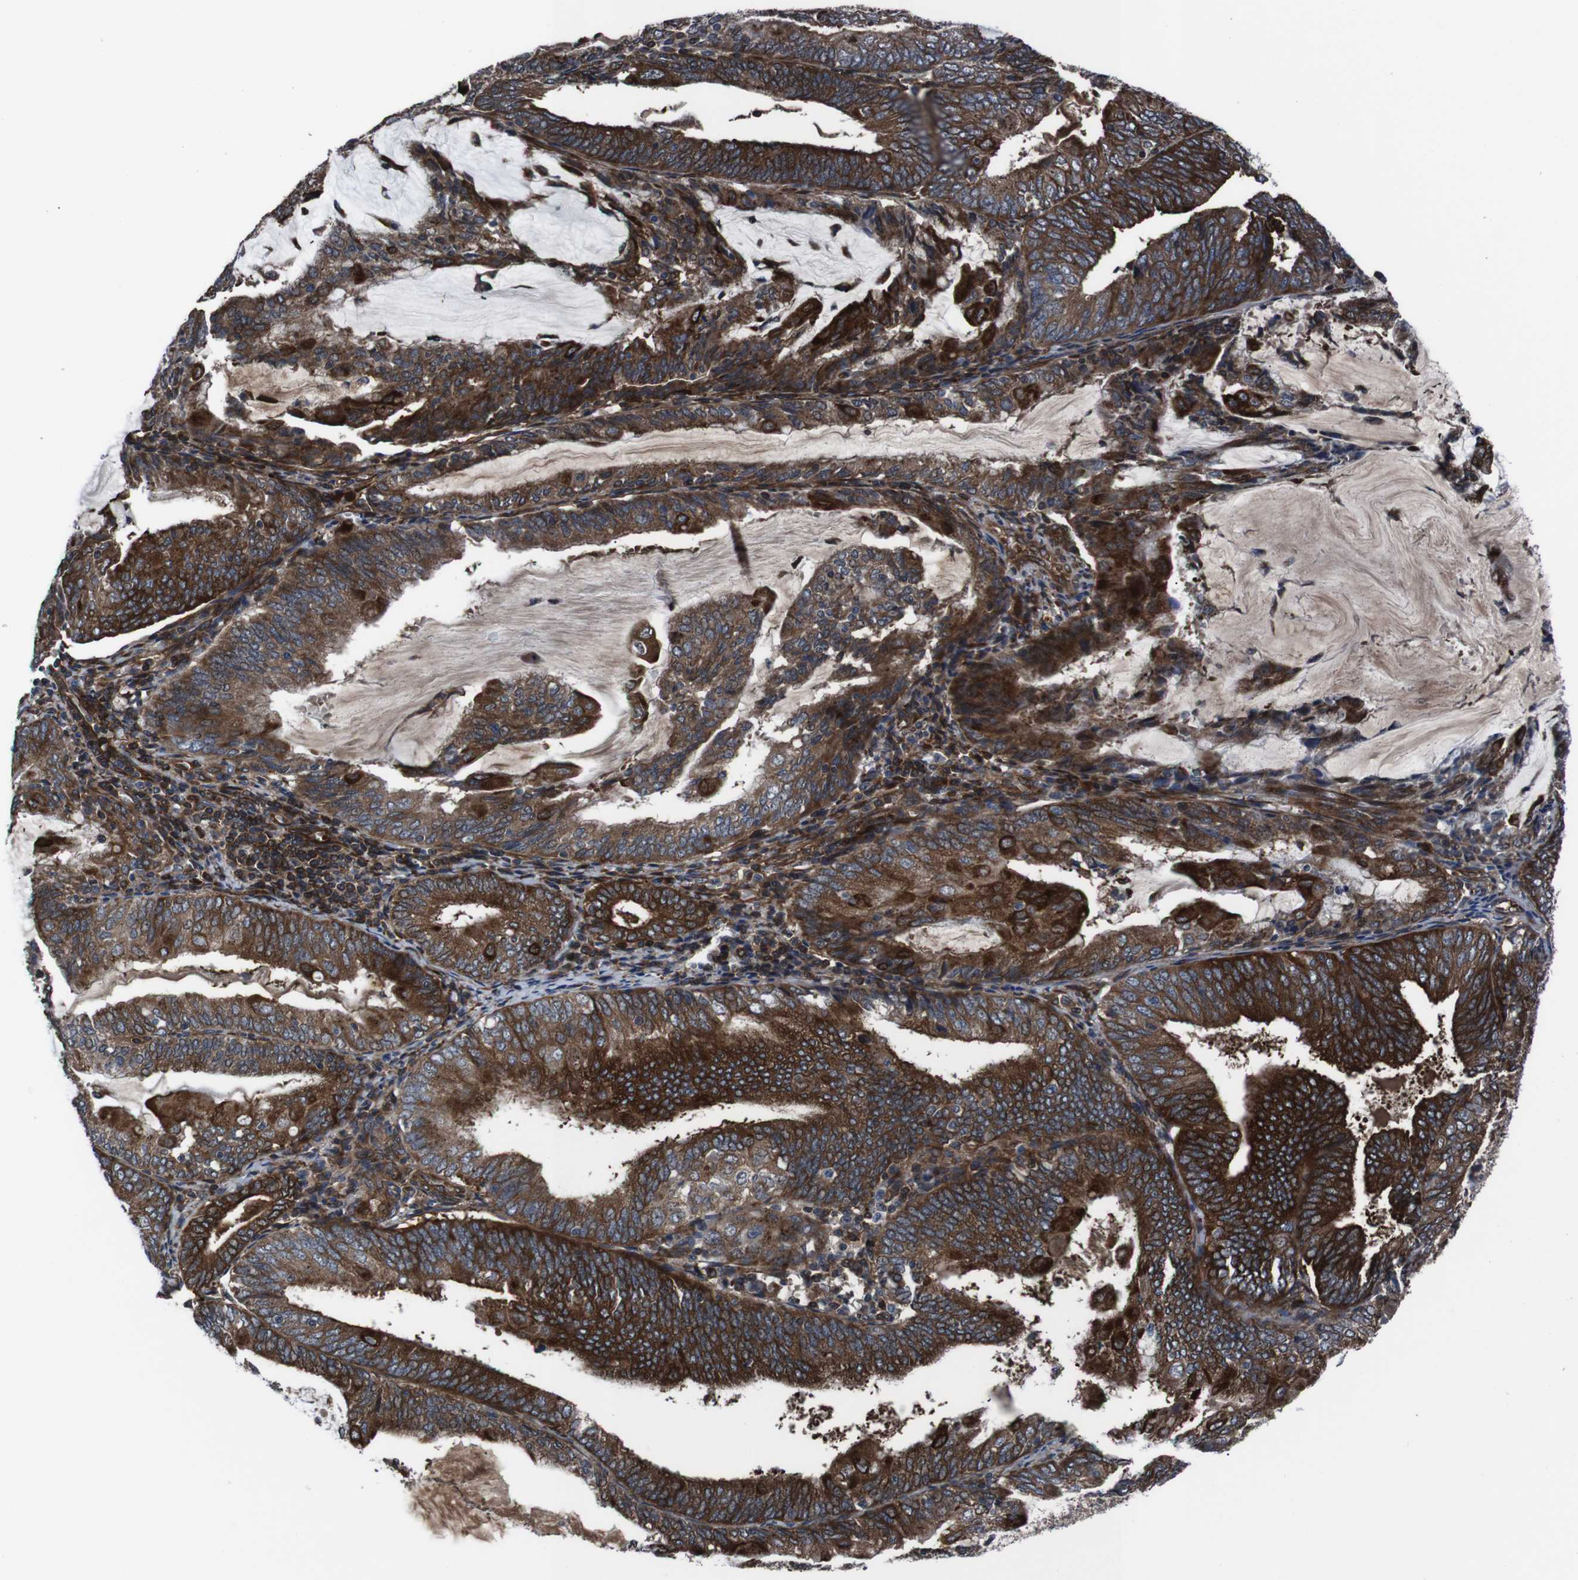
{"staining": {"intensity": "strong", "quantity": ">75%", "location": "cytoplasmic/membranous"}, "tissue": "endometrial cancer", "cell_type": "Tumor cells", "image_type": "cancer", "snomed": [{"axis": "morphology", "description": "Adenocarcinoma, NOS"}, {"axis": "topography", "description": "Endometrium"}], "caption": "Strong cytoplasmic/membranous staining for a protein is identified in approximately >75% of tumor cells of endometrial cancer (adenocarcinoma) using immunohistochemistry (IHC).", "gene": "EIF4A2", "patient": {"sex": "female", "age": 81}}